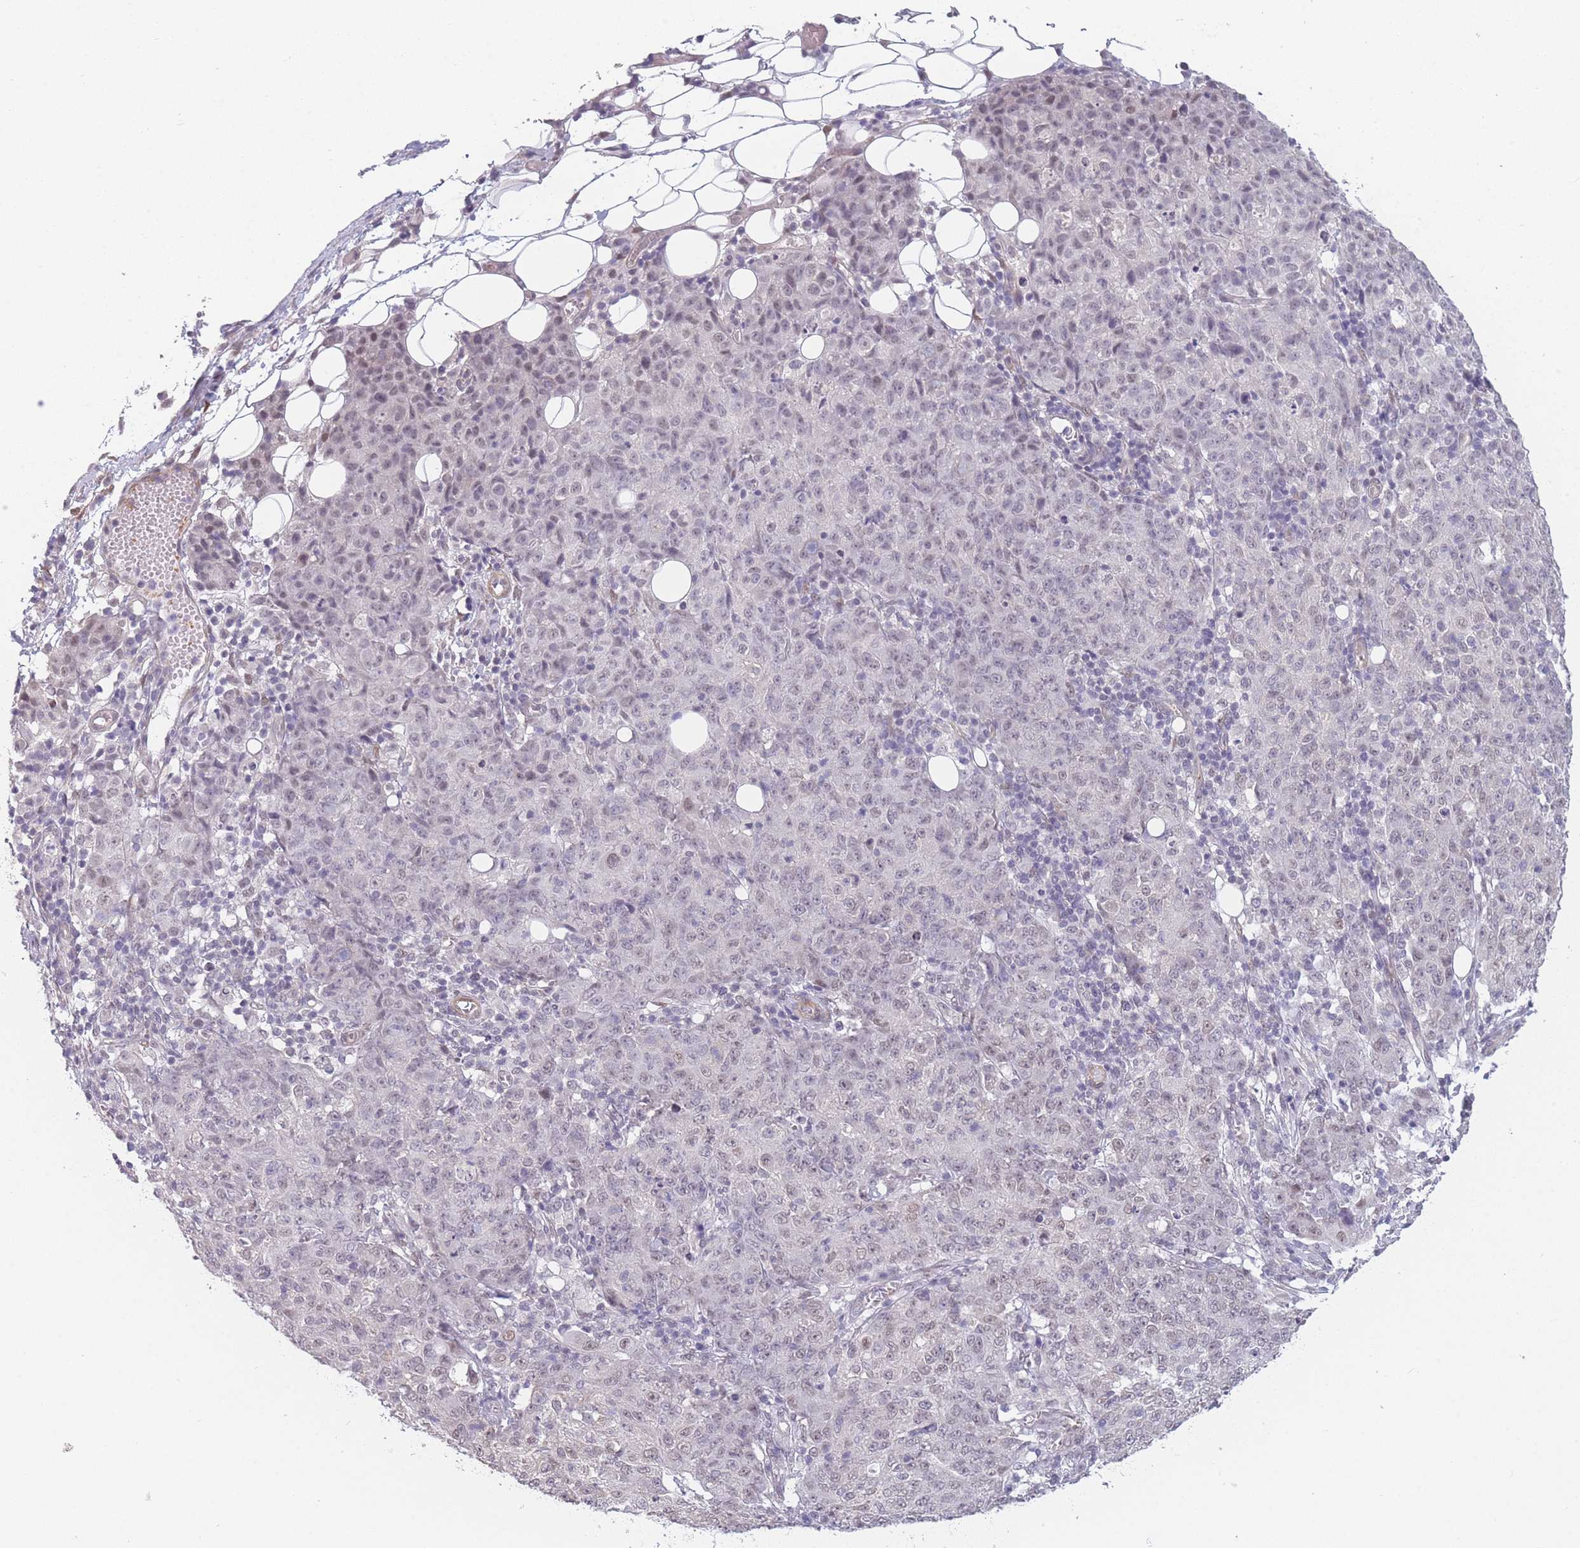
{"staining": {"intensity": "weak", "quantity": "25%-75%", "location": "nuclear"}, "tissue": "ovarian cancer", "cell_type": "Tumor cells", "image_type": "cancer", "snomed": [{"axis": "morphology", "description": "Carcinoma, endometroid"}, {"axis": "topography", "description": "Ovary"}], "caption": "Immunohistochemical staining of ovarian endometroid carcinoma shows weak nuclear protein positivity in about 25%-75% of tumor cells.", "gene": "SIN3B", "patient": {"sex": "female", "age": 42}}